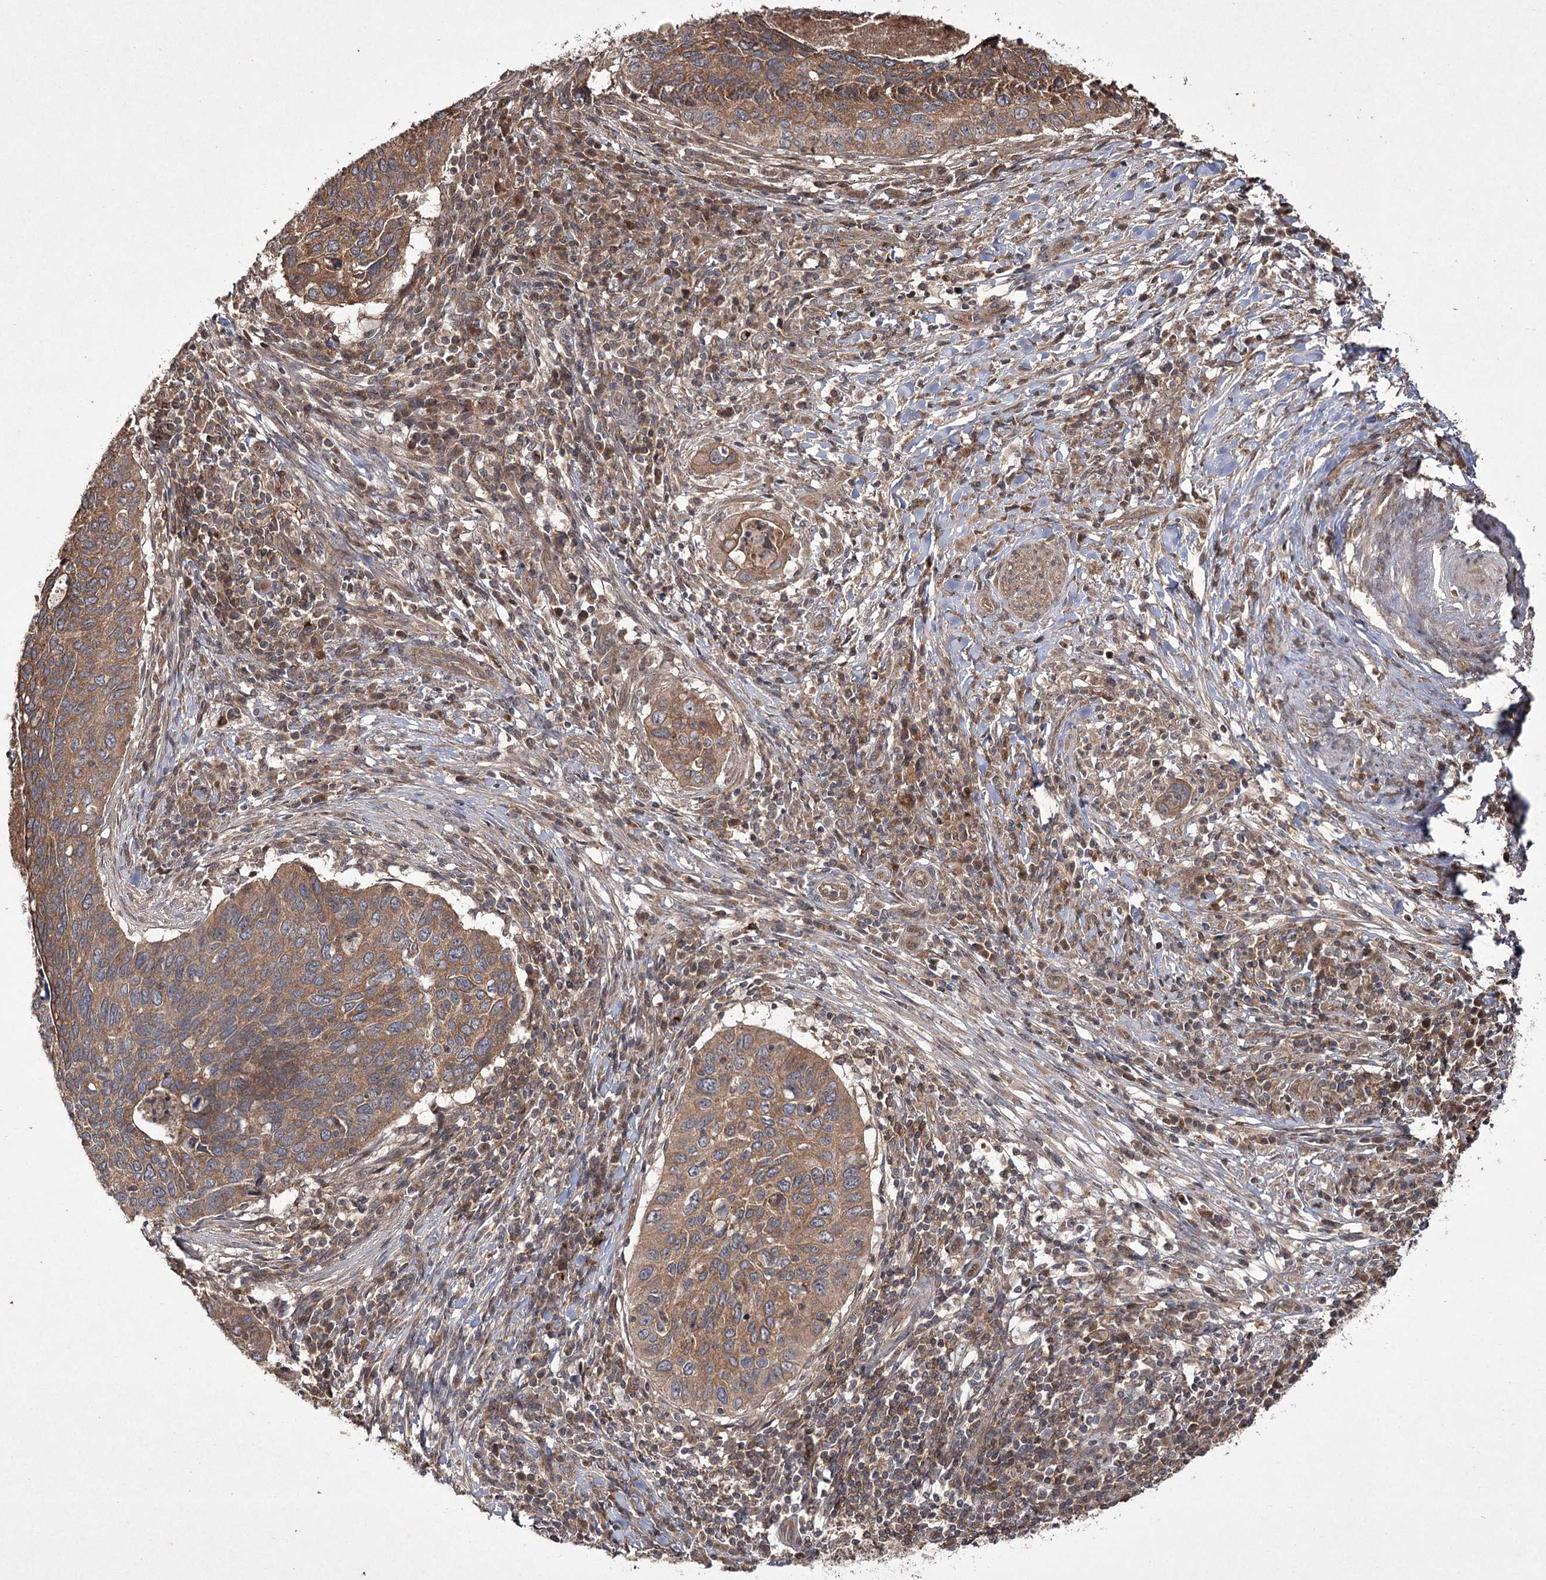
{"staining": {"intensity": "moderate", "quantity": ">75%", "location": "cytoplasmic/membranous"}, "tissue": "cervical cancer", "cell_type": "Tumor cells", "image_type": "cancer", "snomed": [{"axis": "morphology", "description": "Squamous cell carcinoma, NOS"}, {"axis": "topography", "description": "Cervix"}], "caption": "An immunohistochemistry photomicrograph of neoplastic tissue is shown. Protein staining in brown shows moderate cytoplasmic/membranous positivity in cervical cancer within tumor cells. The staining was performed using DAB to visualize the protein expression in brown, while the nuclei were stained in blue with hematoxylin (Magnification: 20x).", "gene": "FANCL", "patient": {"sex": "female", "age": 38}}